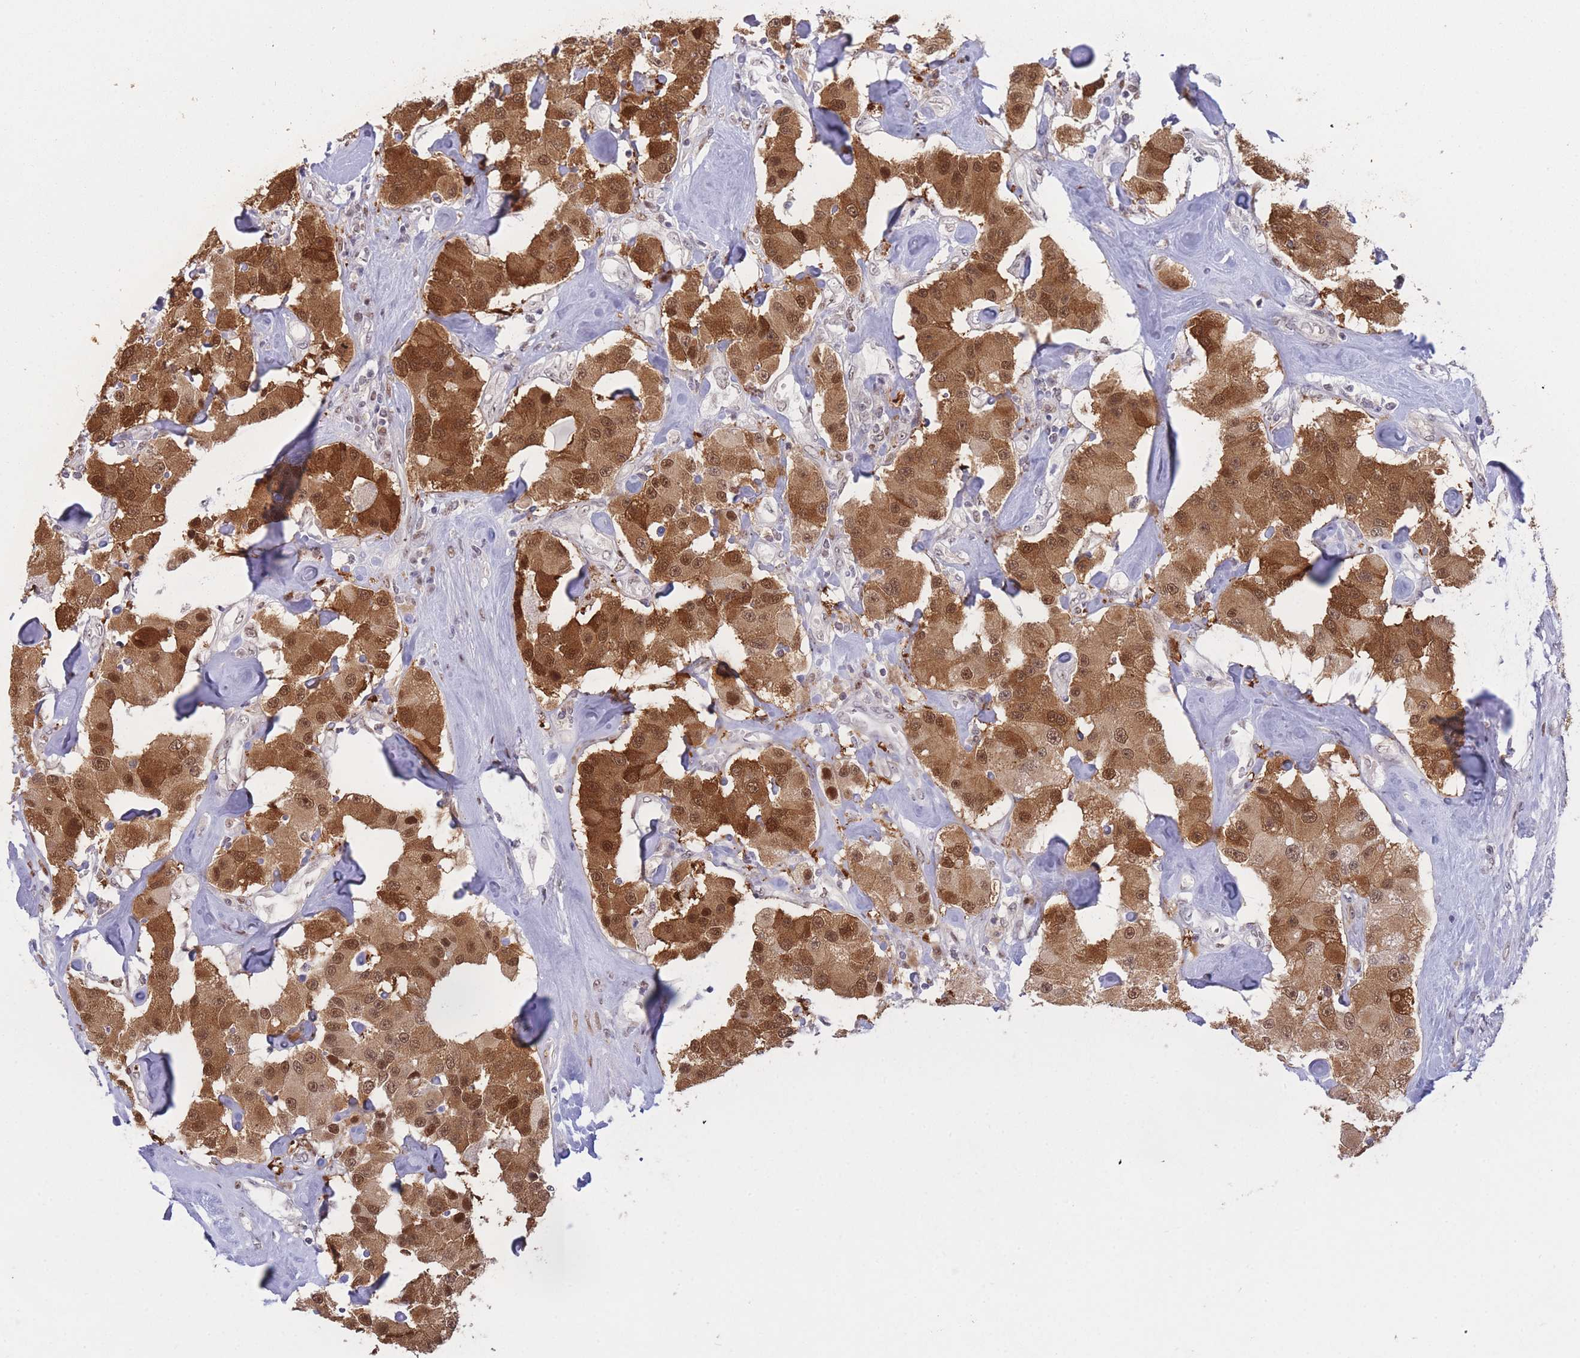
{"staining": {"intensity": "strong", "quantity": ">75%", "location": "cytoplasmic/membranous,nuclear"}, "tissue": "carcinoid", "cell_type": "Tumor cells", "image_type": "cancer", "snomed": [{"axis": "morphology", "description": "Carcinoid, malignant, NOS"}, {"axis": "topography", "description": "Pancreas"}], "caption": "High-power microscopy captured an IHC photomicrograph of malignant carcinoid, revealing strong cytoplasmic/membranous and nuclear positivity in approximately >75% of tumor cells.", "gene": "DEAF1", "patient": {"sex": "male", "age": 41}}